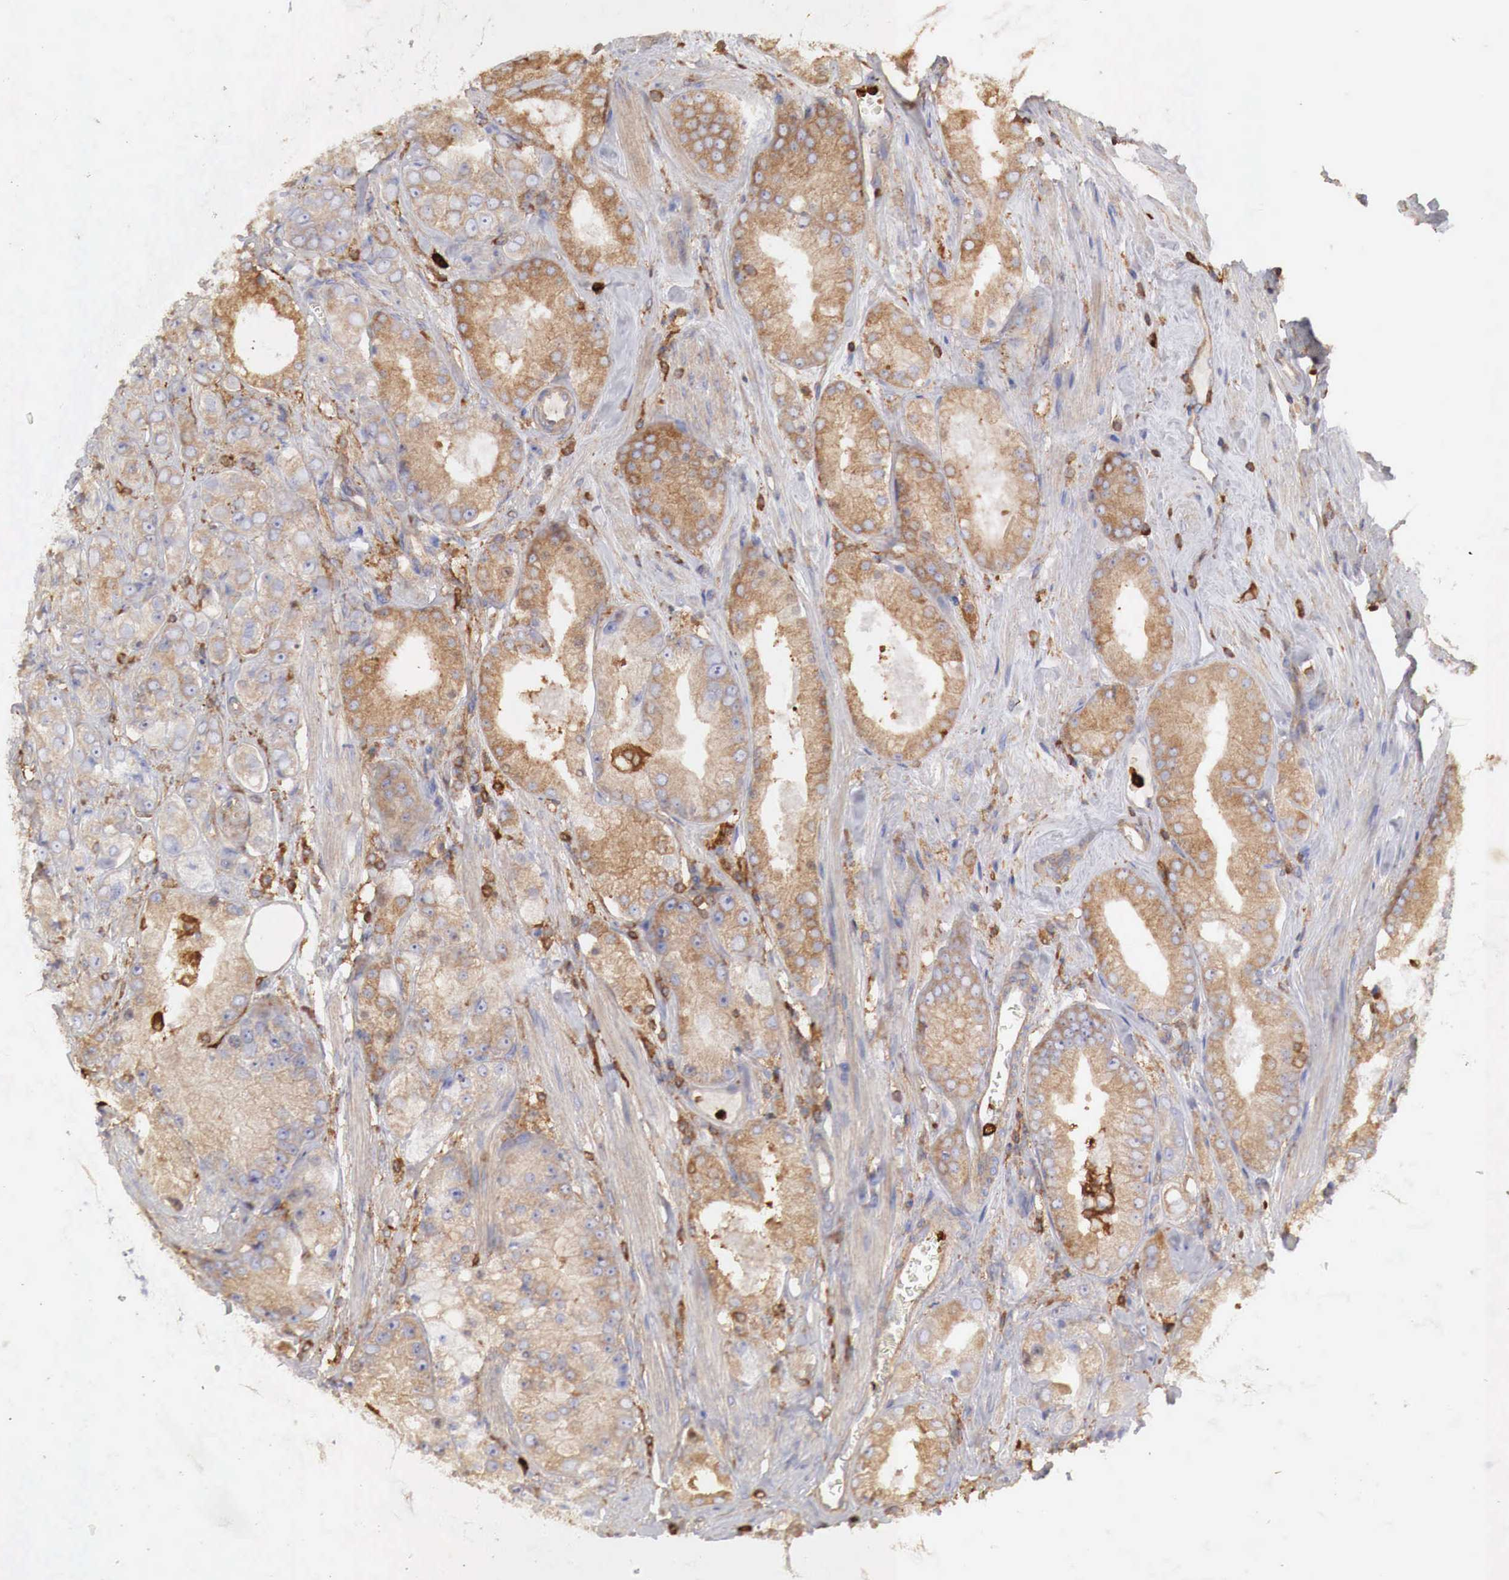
{"staining": {"intensity": "moderate", "quantity": ">75%", "location": "cytoplasmic/membranous"}, "tissue": "prostate cancer", "cell_type": "Tumor cells", "image_type": "cancer", "snomed": [{"axis": "morphology", "description": "Adenocarcinoma, Medium grade"}, {"axis": "topography", "description": "Prostate"}], "caption": "Moderate cytoplasmic/membranous protein expression is present in about >75% of tumor cells in prostate medium-grade adenocarcinoma. (Brightfield microscopy of DAB IHC at high magnification).", "gene": "G6PD", "patient": {"sex": "male", "age": 72}}